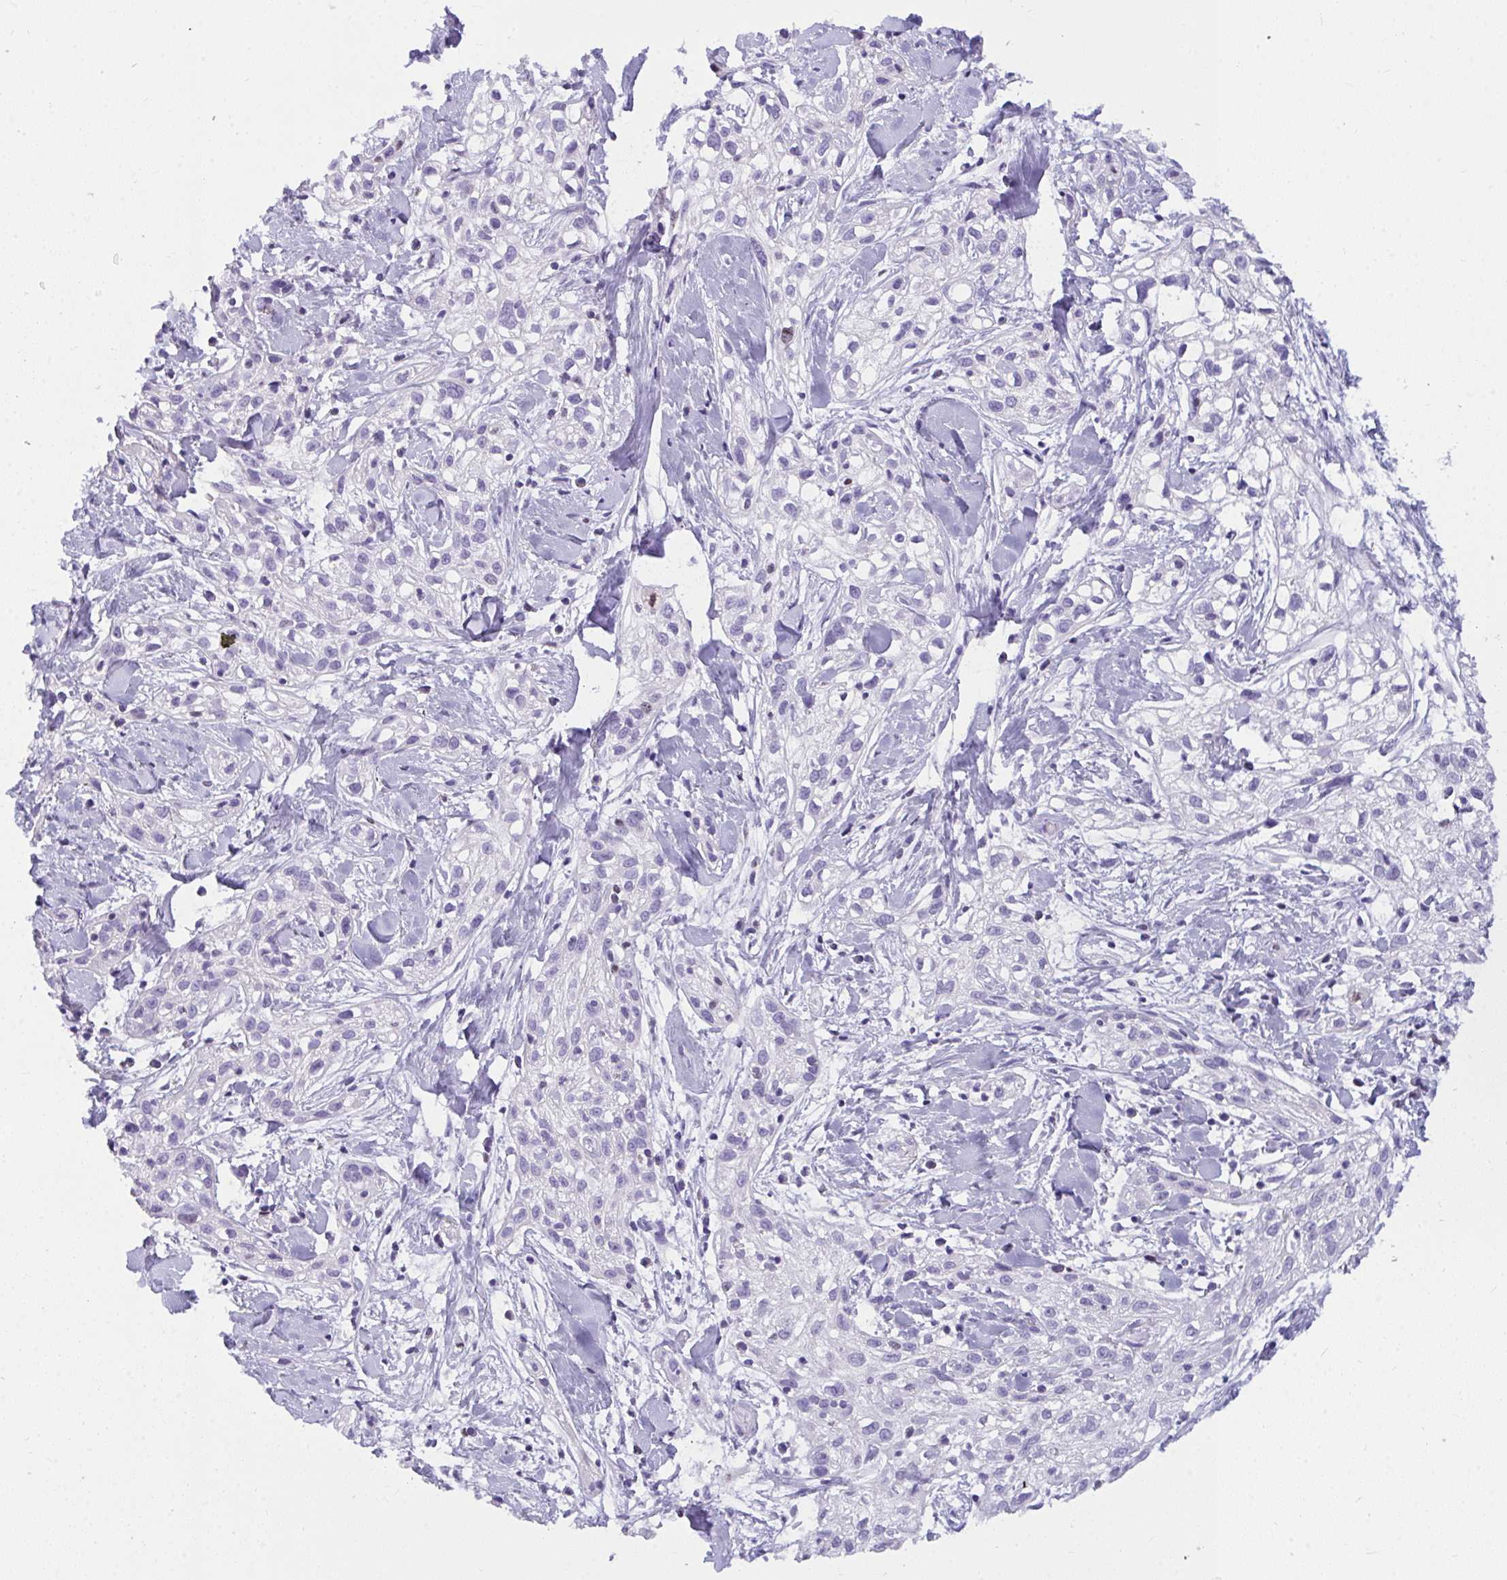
{"staining": {"intensity": "negative", "quantity": "none", "location": "none"}, "tissue": "skin cancer", "cell_type": "Tumor cells", "image_type": "cancer", "snomed": [{"axis": "morphology", "description": "Squamous cell carcinoma, NOS"}, {"axis": "topography", "description": "Skin"}], "caption": "Tumor cells are negative for brown protein staining in skin squamous cell carcinoma.", "gene": "SUZ12", "patient": {"sex": "male", "age": 82}}